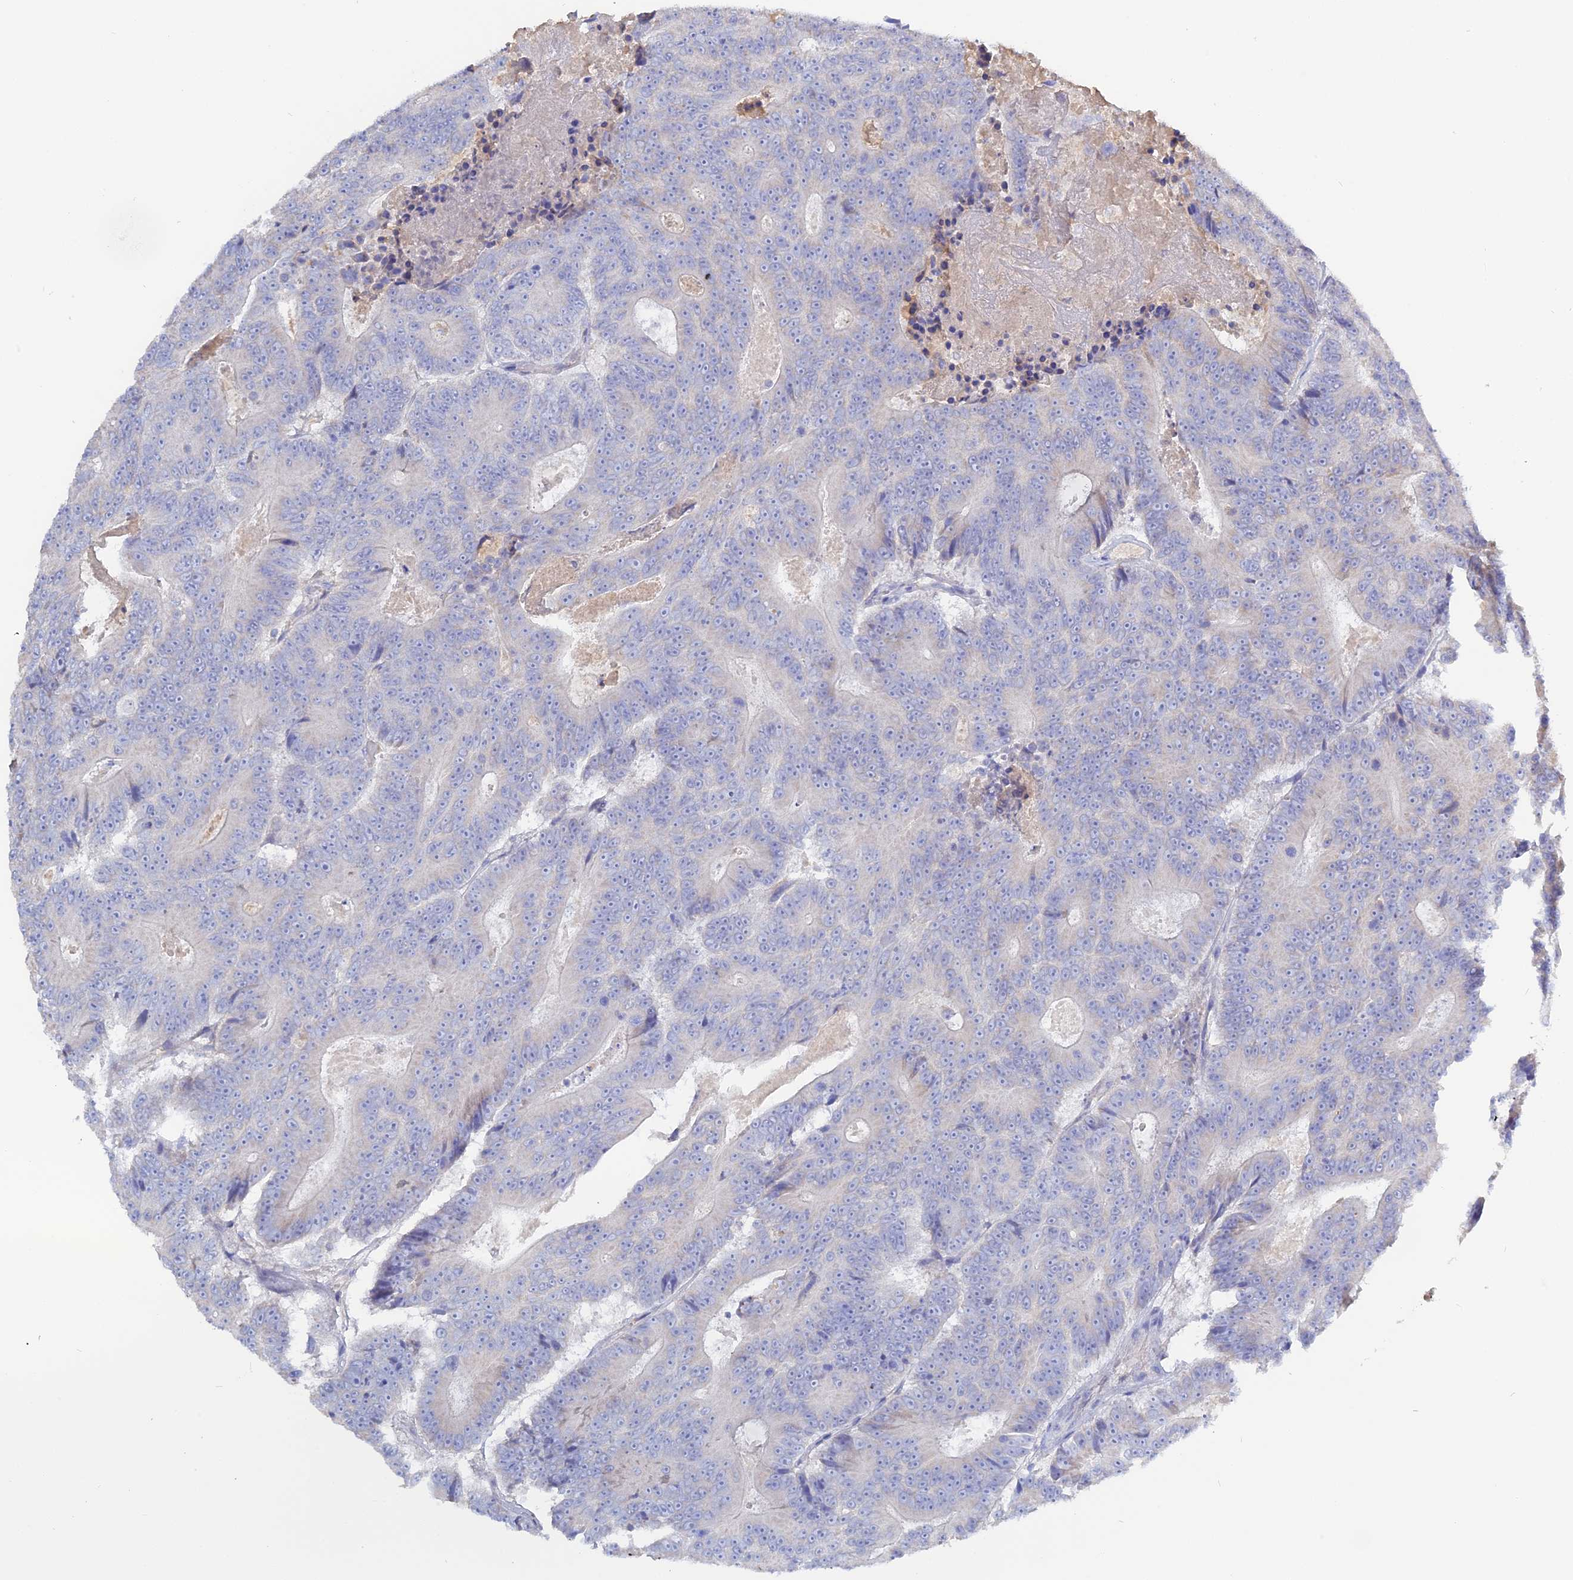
{"staining": {"intensity": "negative", "quantity": "none", "location": "none"}, "tissue": "colorectal cancer", "cell_type": "Tumor cells", "image_type": "cancer", "snomed": [{"axis": "morphology", "description": "Adenocarcinoma, NOS"}, {"axis": "topography", "description": "Colon"}], "caption": "Immunohistochemistry (IHC) photomicrograph of neoplastic tissue: colorectal adenocarcinoma stained with DAB (3,3'-diaminobenzidine) demonstrates no significant protein expression in tumor cells. The staining was performed using DAB (3,3'-diaminobenzidine) to visualize the protein expression in brown, while the nuclei were stained in blue with hematoxylin (Magnification: 20x).", "gene": "ADGRA1", "patient": {"sex": "male", "age": 83}}